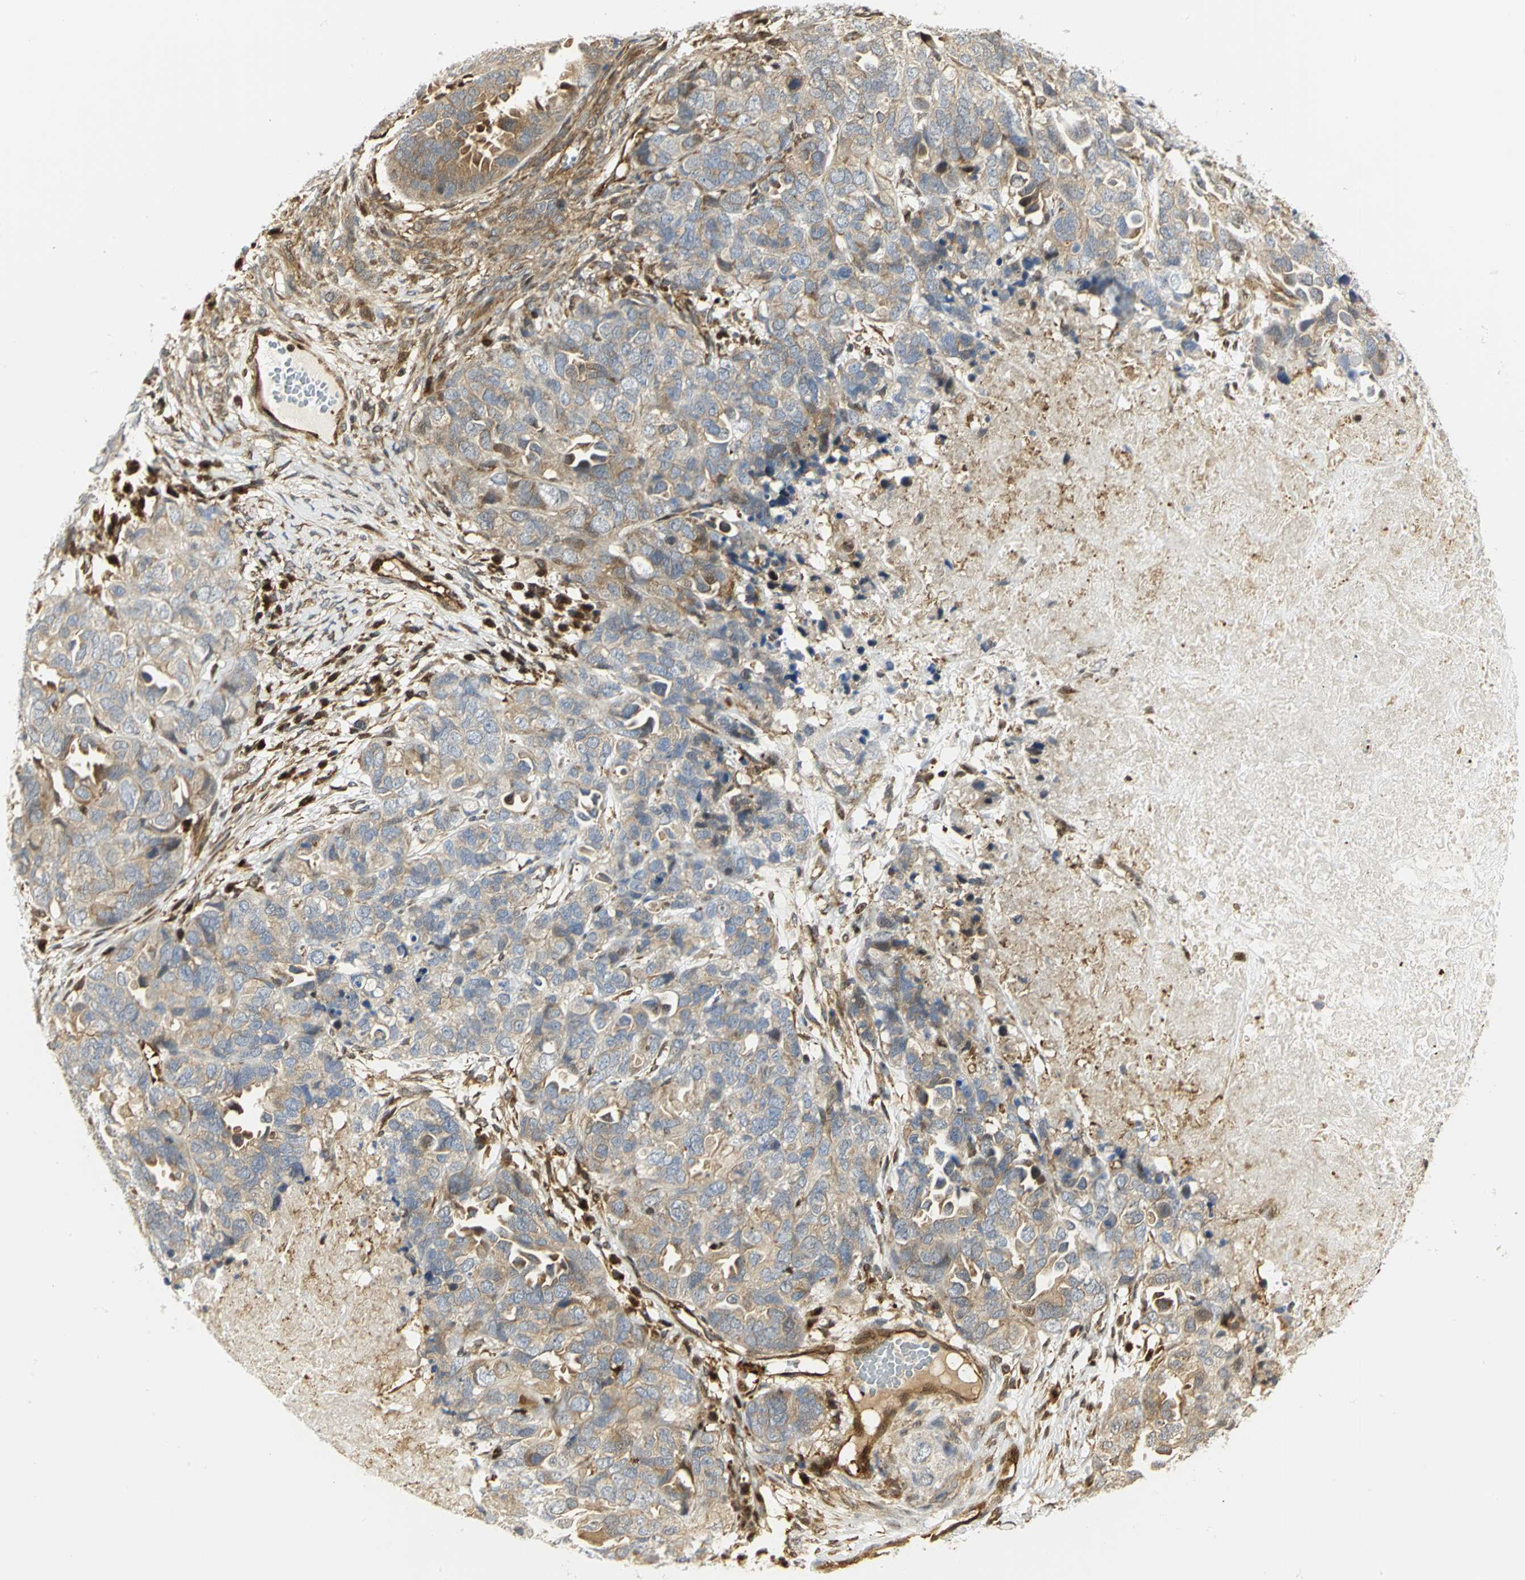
{"staining": {"intensity": "moderate", "quantity": ">75%", "location": "cytoplasmic/membranous"}, "tissue": "ovarian cancer", "cell_type": "Tumor cells", "image_type": "cancer", "snomed": [{"axis": "morphology", "description": "Cystadenocarcinoma, serous, NOS"}, {"axis": "topography", "description": "Ovary"}], "caption": "Approximately >75% of tumor cells in human ovarian serous cystadenocarcinoma show moderate cytoplasmic/membranous protein positivity as visualized by brown immunohistochemical staining.", "gene": "EEA1", "patient": {"sex": "female", "age": 82}}